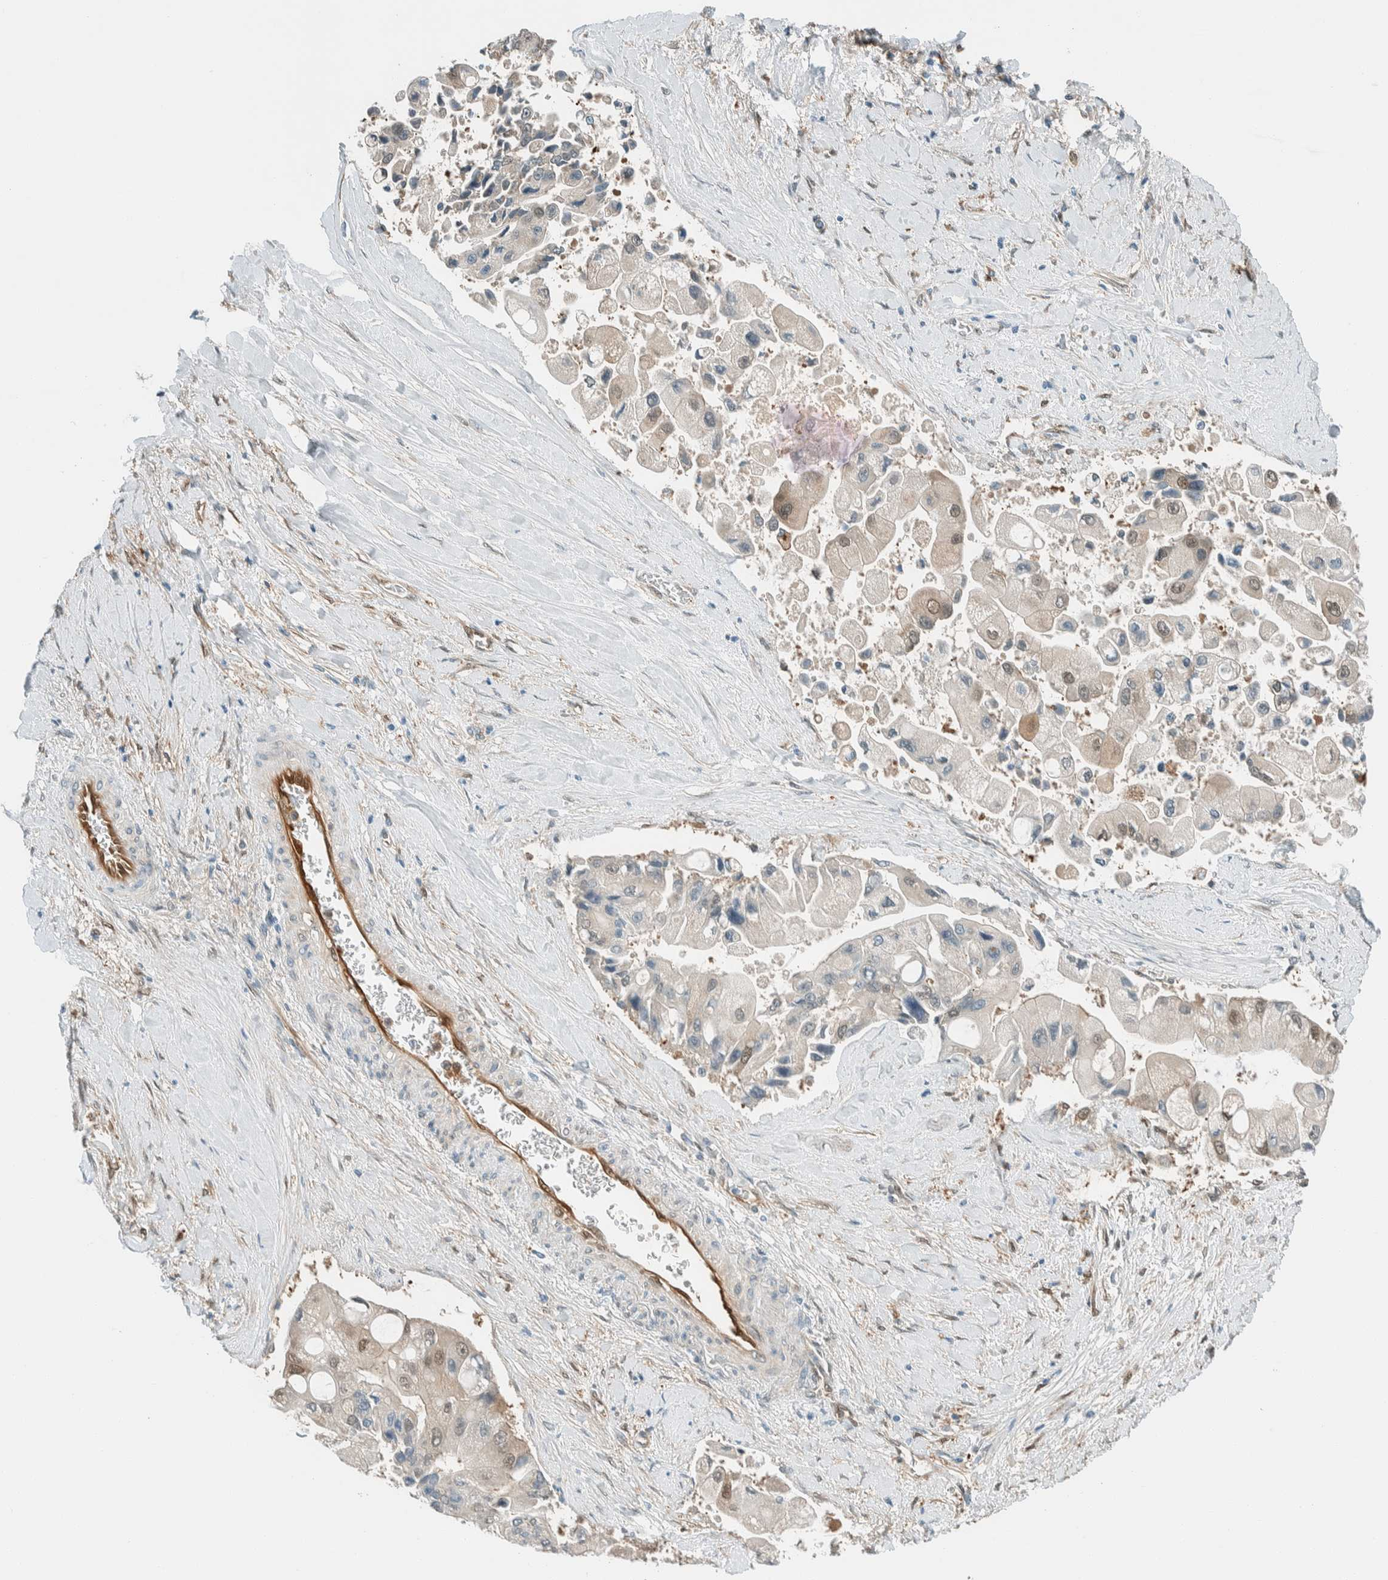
{"staining": {"intensity": "weak", "quantity": "<25%", "location": "nuclear"}, "tissue": "liver cancer", "cell_type": "Tumor cells", "image_type": "cancer", "snomed": [{"axis": "morphology", "description": "Cholangiocarcinoma"}, {"axis": "topography", "description": "Liver"}], "caption": "Micrograph shows no protein staining in tumor cells of liver cholangiocarcinoma tissue.", "gene": "NXN", "patient": {"sex": "male", "age": 50}}